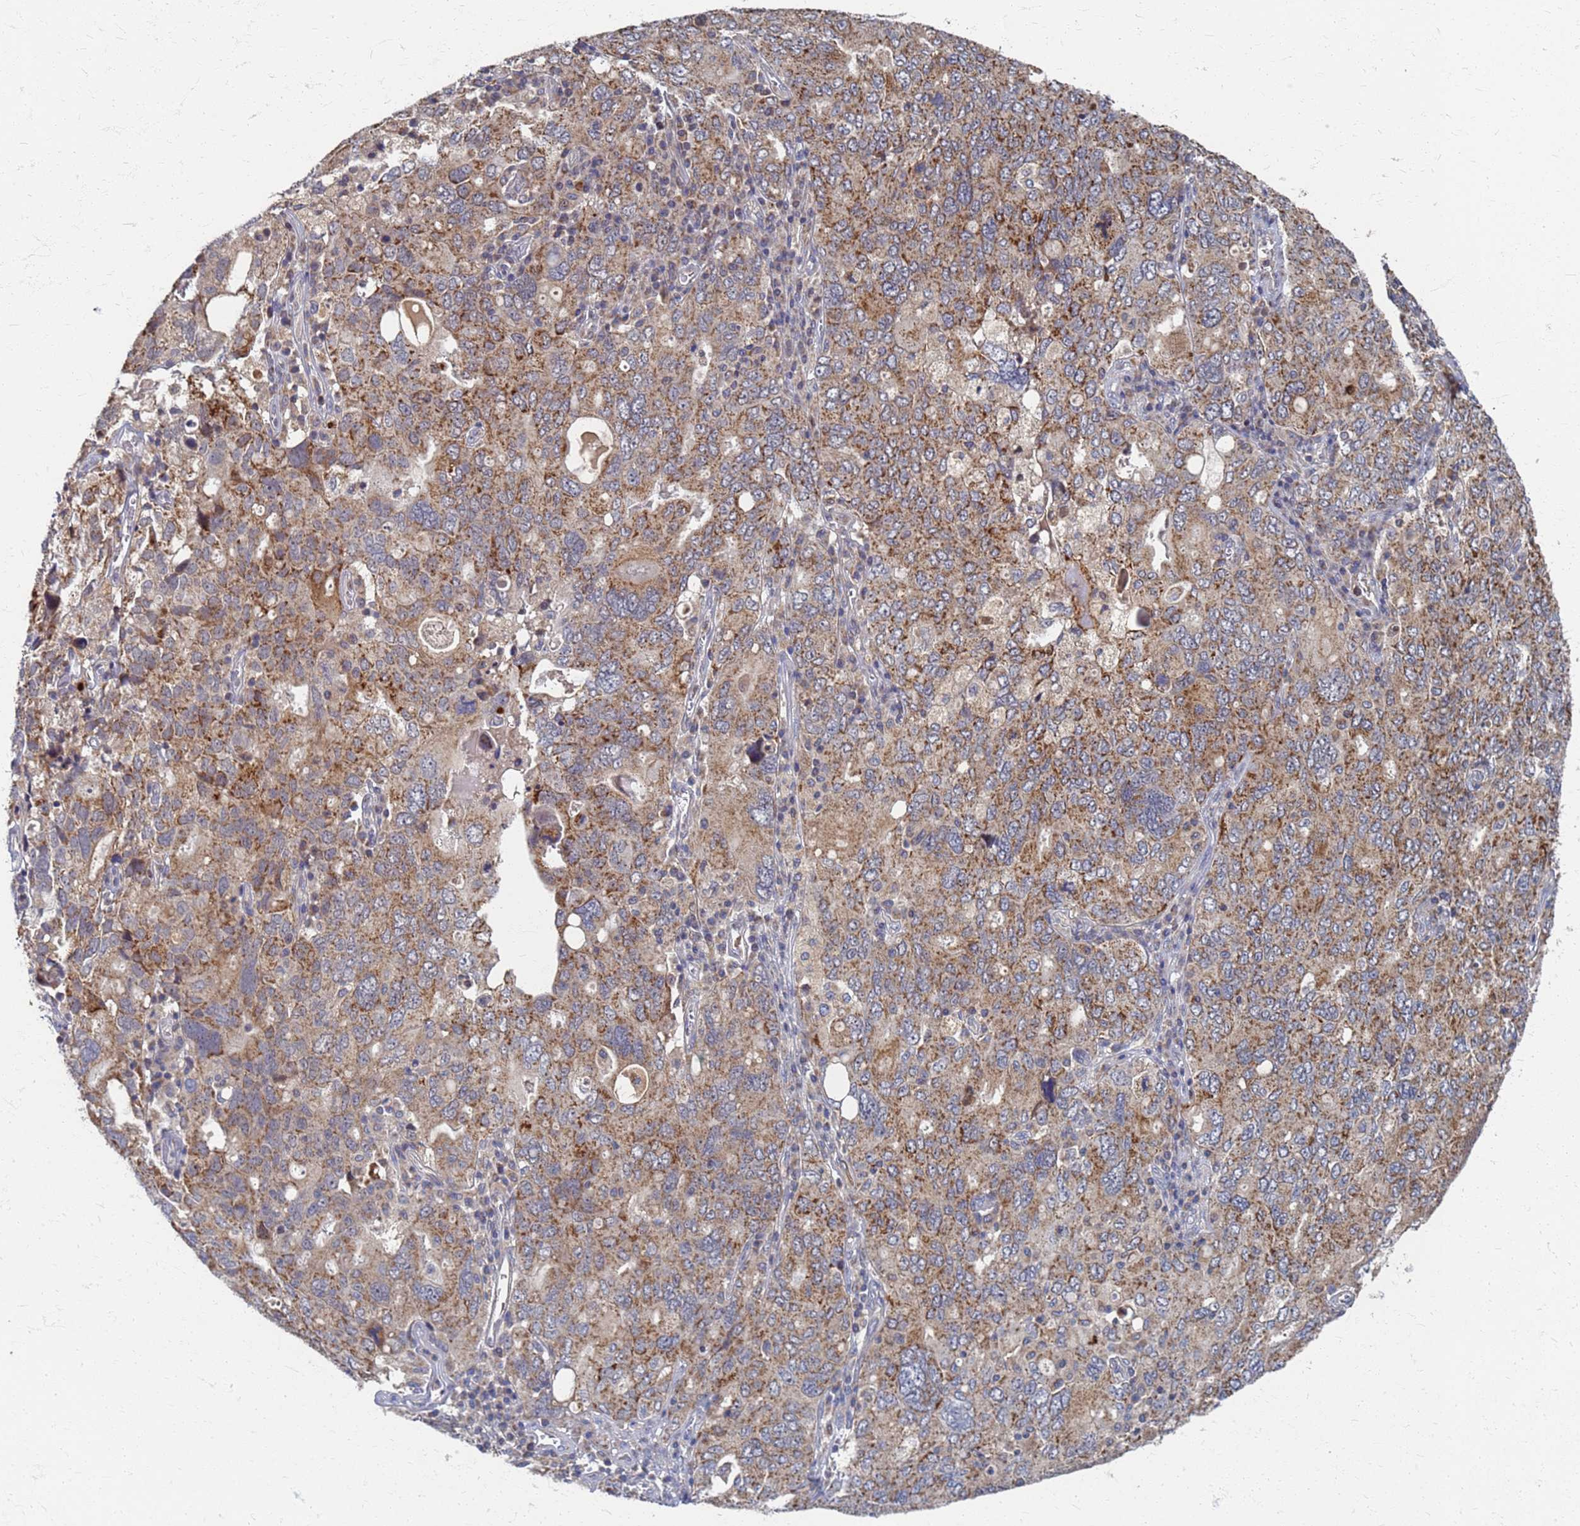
{"staining": {"intensity": "moderate", "quantity": ">75%", "location": "cytoplasmic/membranous"}, "tissue": "ovarian cancer", "cell_type": "Tumor cells", "image_type": "cancer", "snomed": [{"axis": "morphology", "description": "Carcinoma, endometroid"}, {"axis": "topography", "description": "Ovary"}], "caption": "Immunohistochemistry (DAB) staining of ovarian cancer (endometroid carcinoma) exhibits moderate cytoplasmic/membranous protein expression in approximately >75% of tumor cells. The staining is performed using DAB (3,3'-diaminobenzidine) brown chromogen to label protein expression. The nuclei are counter-stained blue using hematoxylin.", "gene": "ATPAF1", "patient": {"sex": "female", "age": 62}}